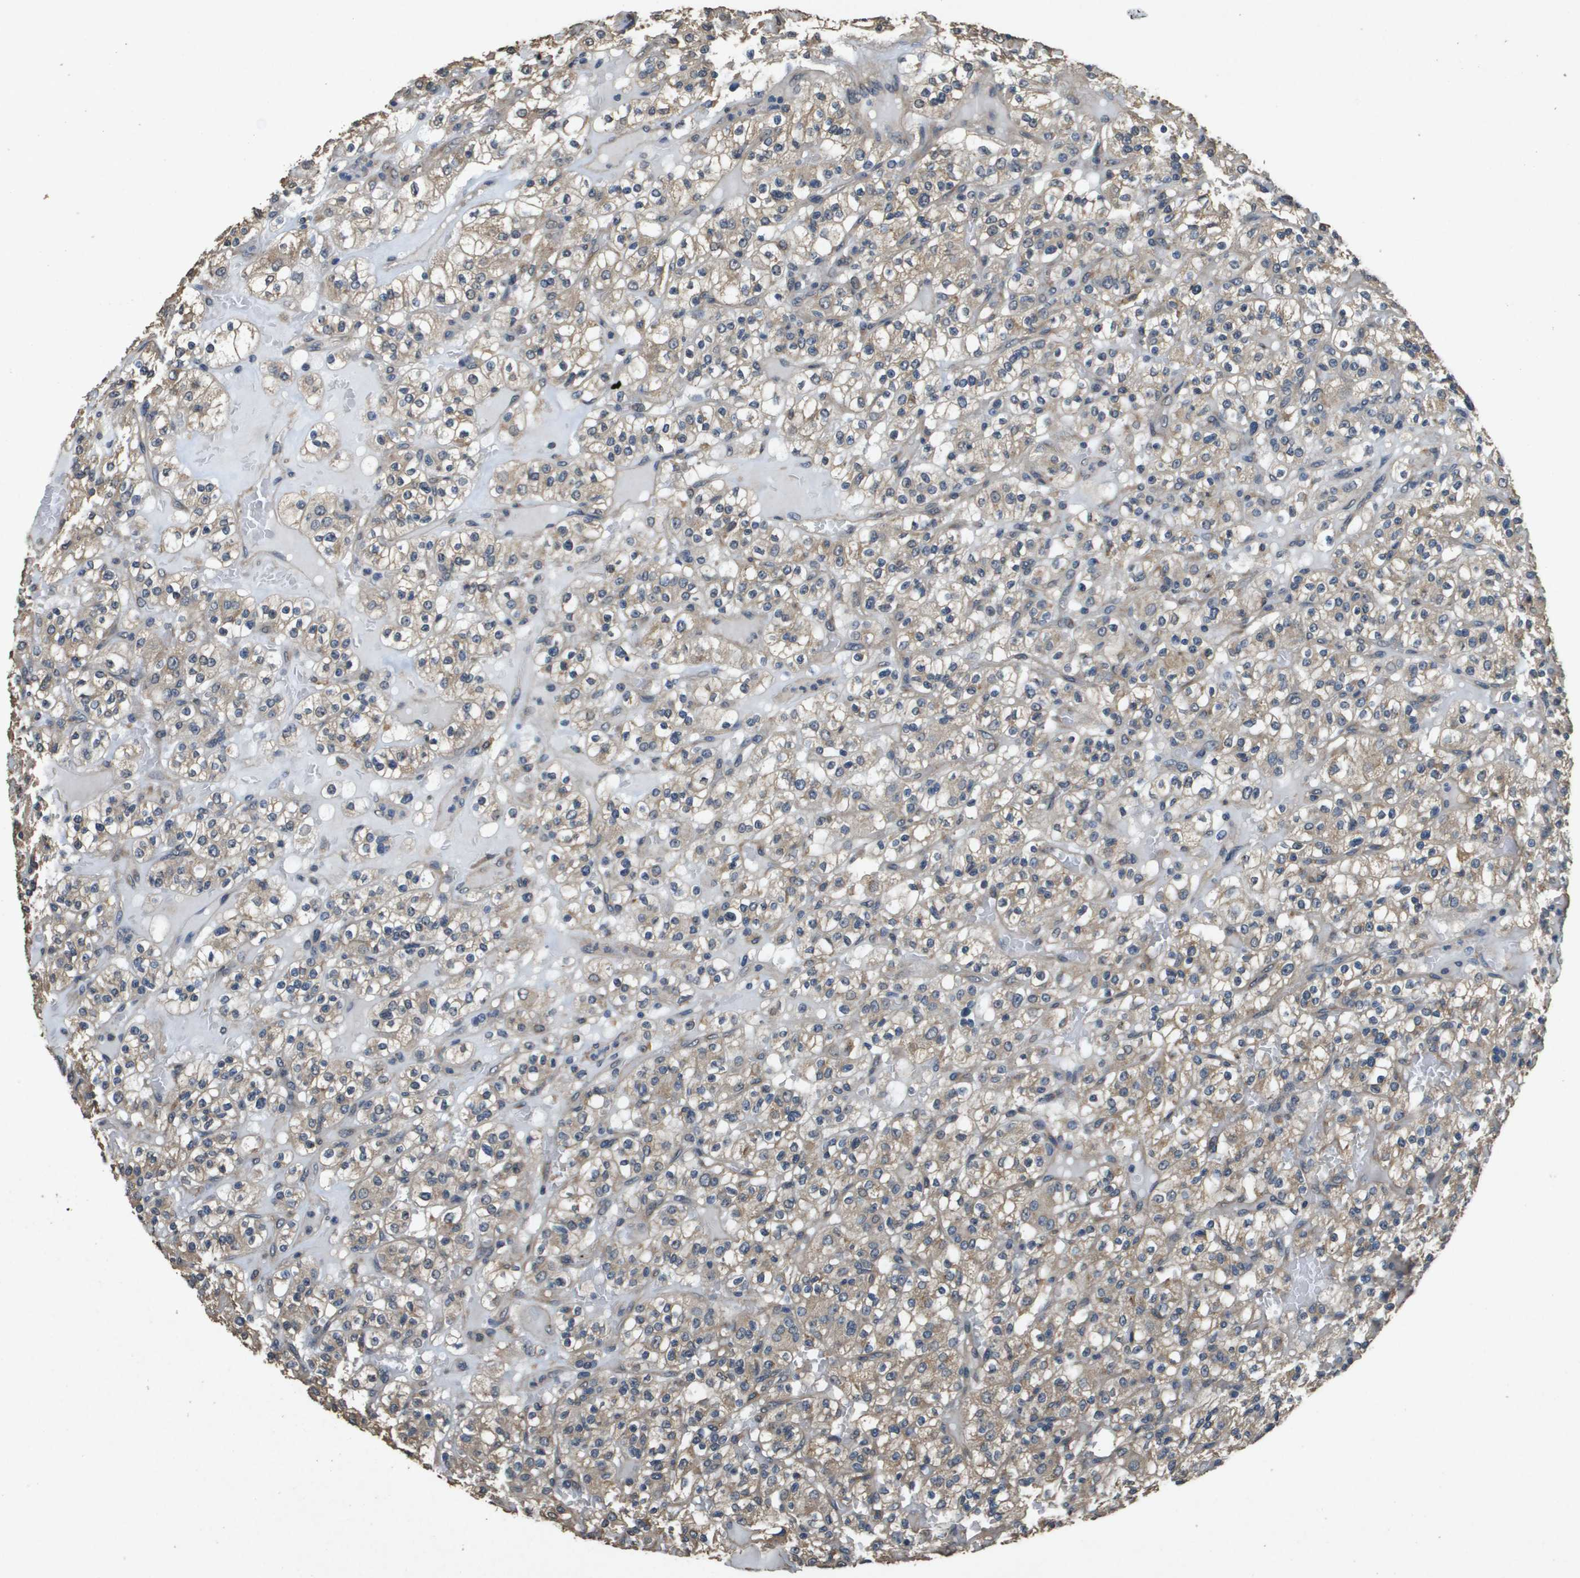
{"staining": {"intensity": "weak", "quantity": ">75%", "location": "cytoplasmic/membranous"}, "tissue": "renal cancer", "cell_type": "Tumor cells", "image_type": "cancer", "snomed": [{"axis": "morphology", "description": "Normal tissue, NOS"}, {"axis": "morphology", "description": "Adenocarcinoma, NOS"}, {"axis": "topography", "description": "Kidney"}], "caption": "There is low levels of weak cytoplasmic/membranous positivity in tumor cells of adenocarcinoma (renal), as demonstrated by immunohistochemical staining (brown color).", "gene": "RAB6B", "patient": {"sex": "female", "age": 72}}